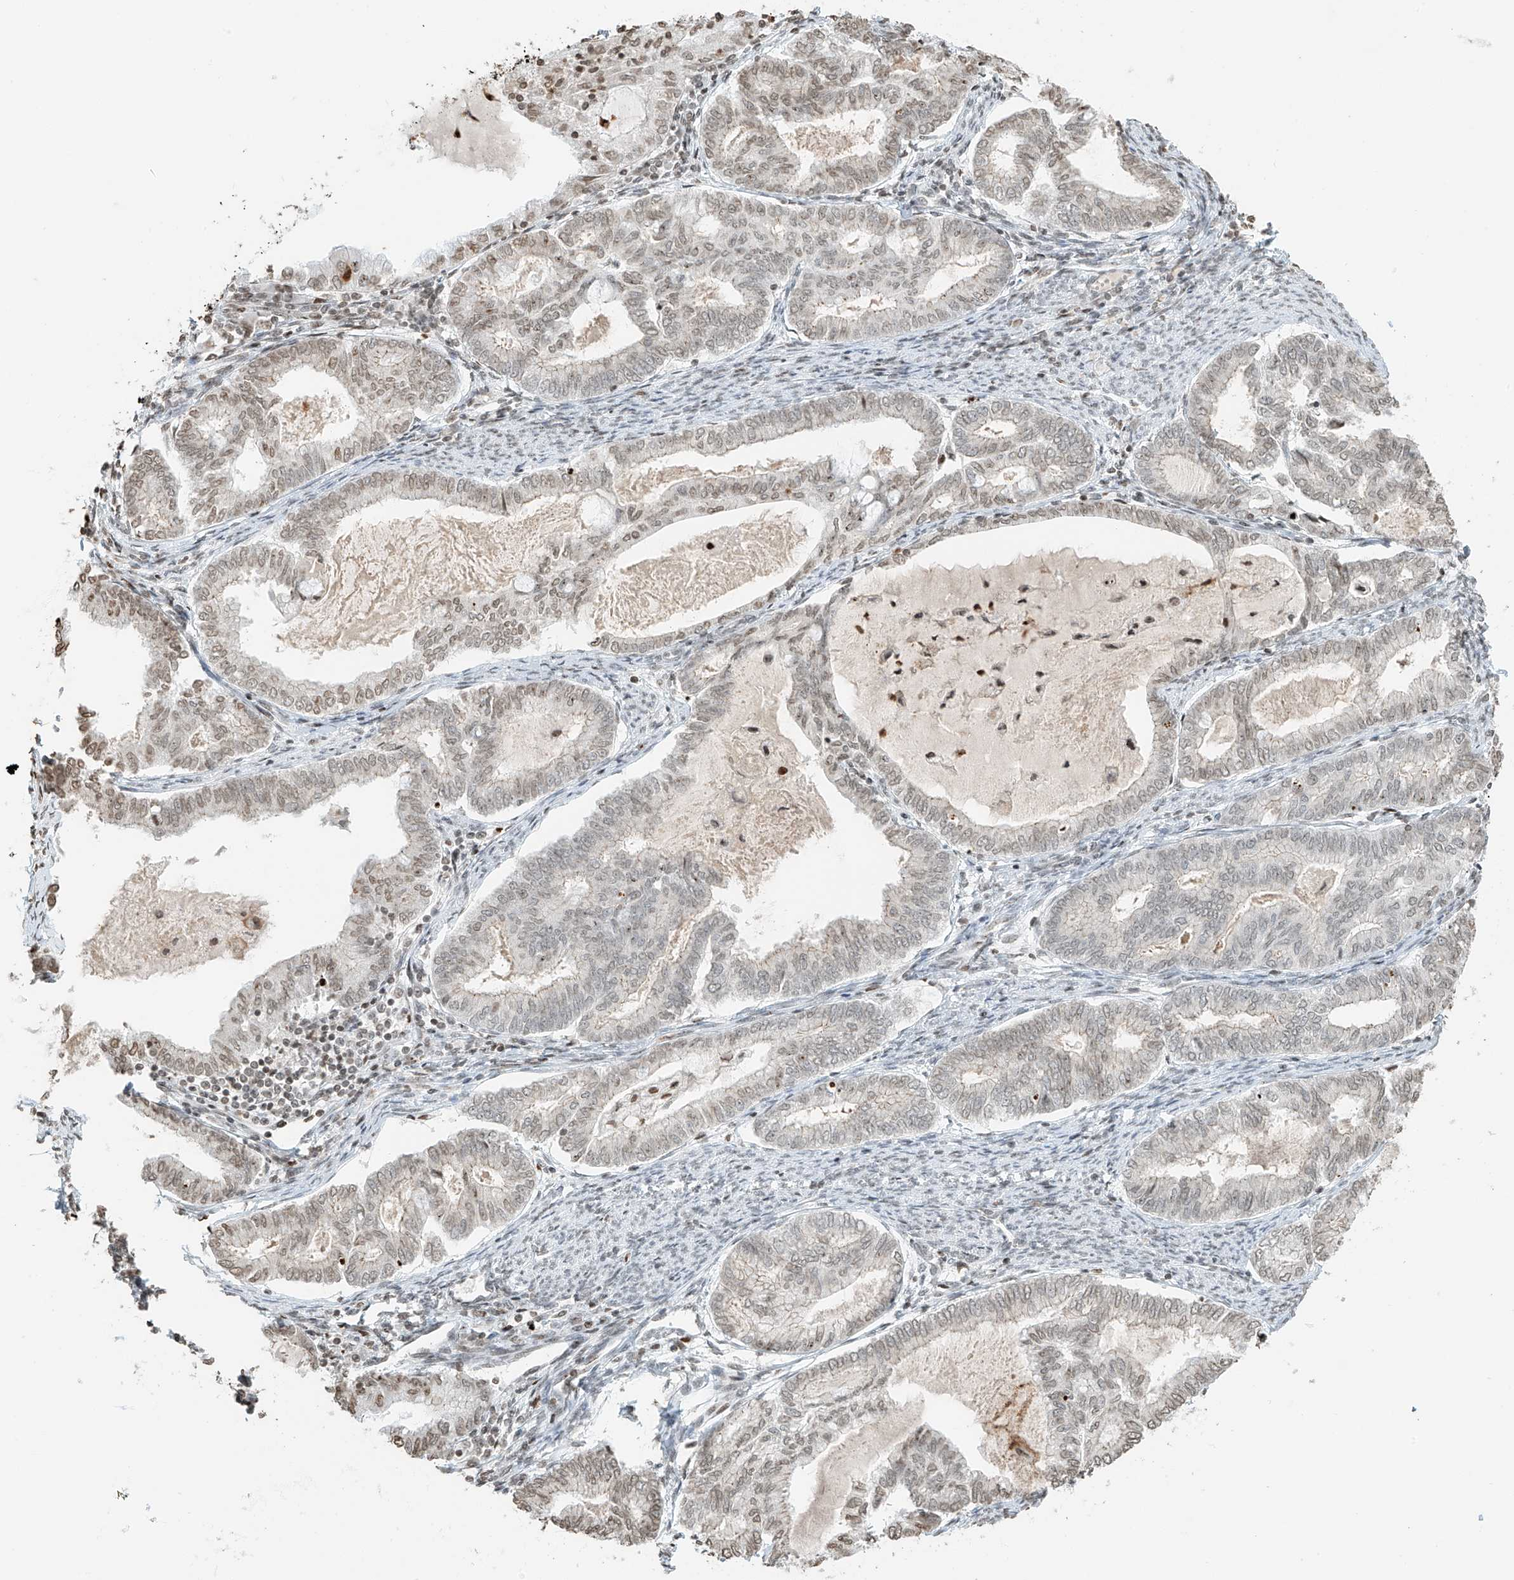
{"staining": {"intensity": "moderate", "quantity": "25%-75%", "location": "nuclear"}, "tissue": "endometrial cancer", "cell_type": "Tumor cells", "image_type": "cancer", "snomed": [{"axis": "morphology", "description": "Adenocarcinoma, NOS"}, {"axis": "topography", "description": "Endometrium"}], "caption": "Immunohistochemical staining of endometrial cancer demonstrates medium levels of moderate nuclear positivity in approximately 25%-75% of tumor cells.", "gene": "C17orf58", "patient": {"sex": "female", "age": 79}}